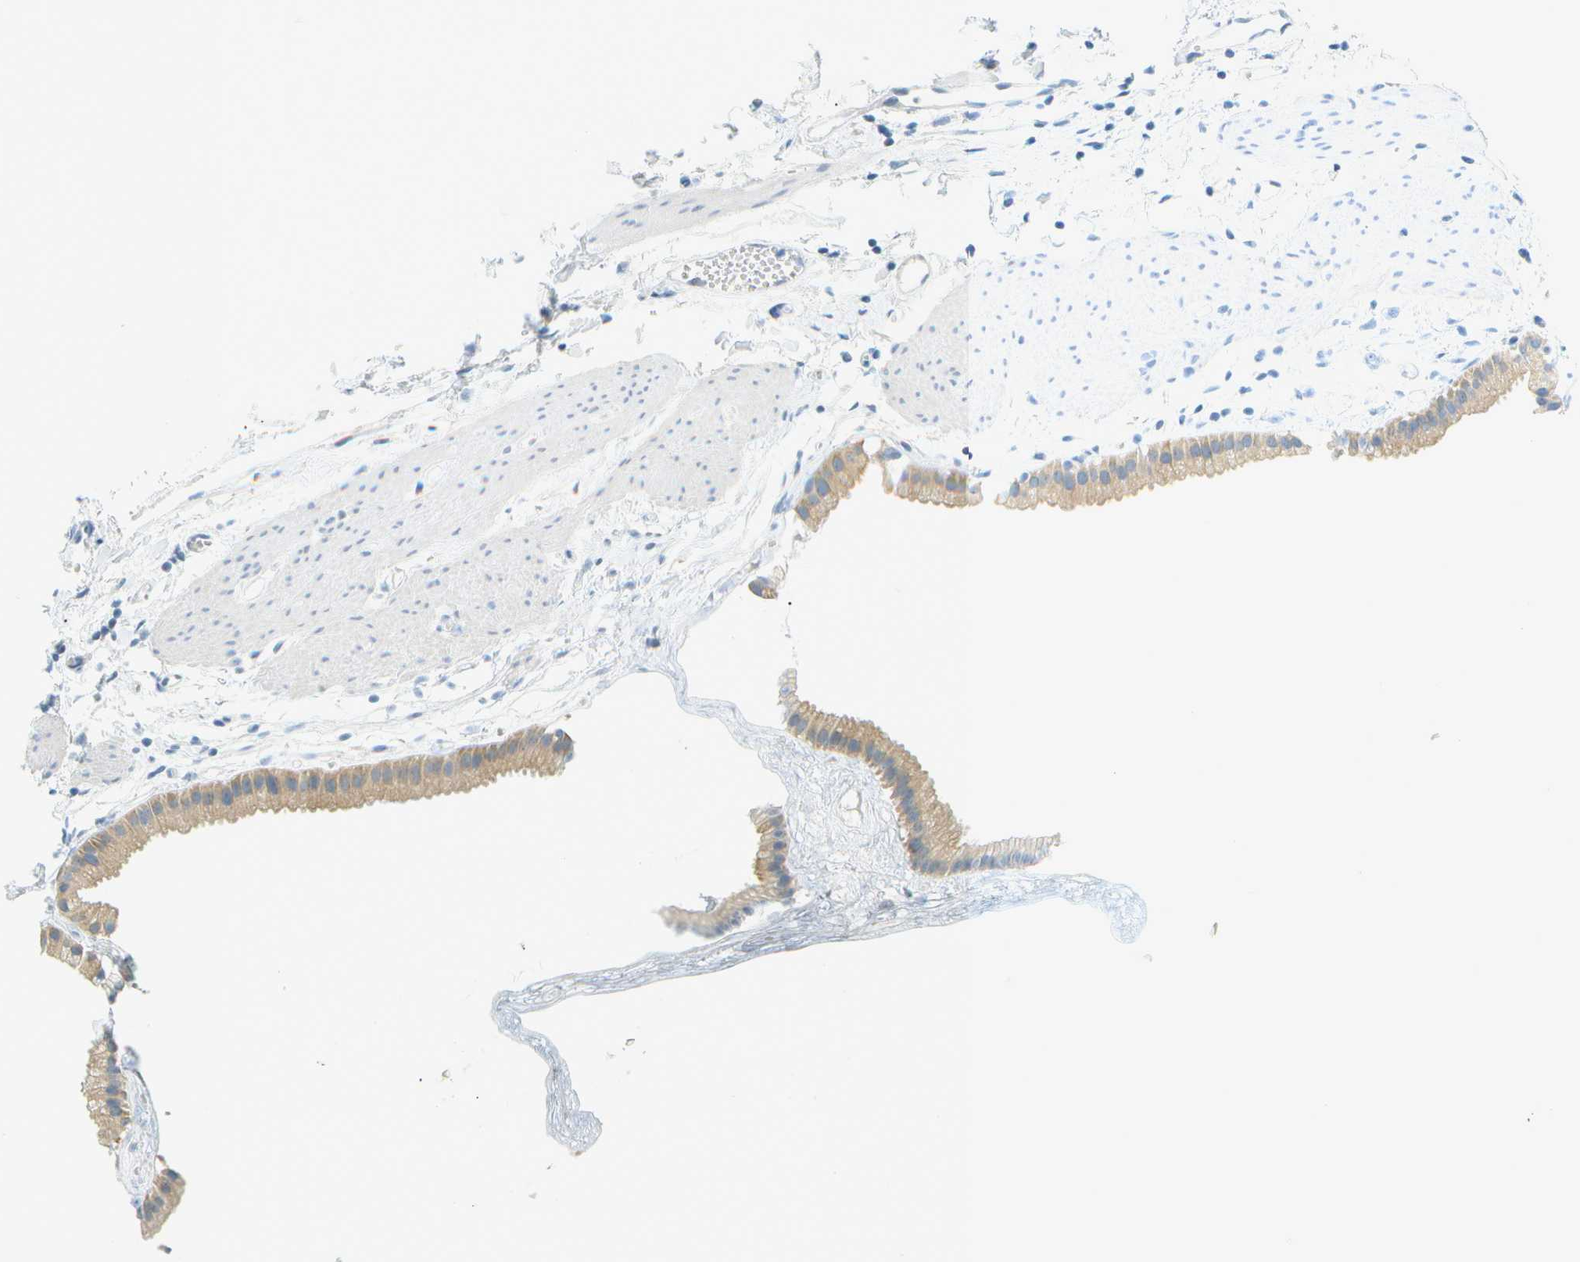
{"staining": {"intensity": "moderate", "quantity": ">75%", "location": "cytoplasmic/membranous"}, "tissue": "gallbladder", "cell_type": "Glandular cells", "image_type": "normal", "snomed": [{"axis": "morphology", "description": "Normal tissue, NOS"}, {"axis": "topography", "description": "Gallbladder"}], "caption": "An immunohistochemistry histopathology image of unremarkable tissue is shown. Protein staining in brown labels moderate cytoplasmic/membranous positivity in gallbladder within glandular cells.", "gene": "SMYD5", "patient": {"sex": "female", "age": 64}}